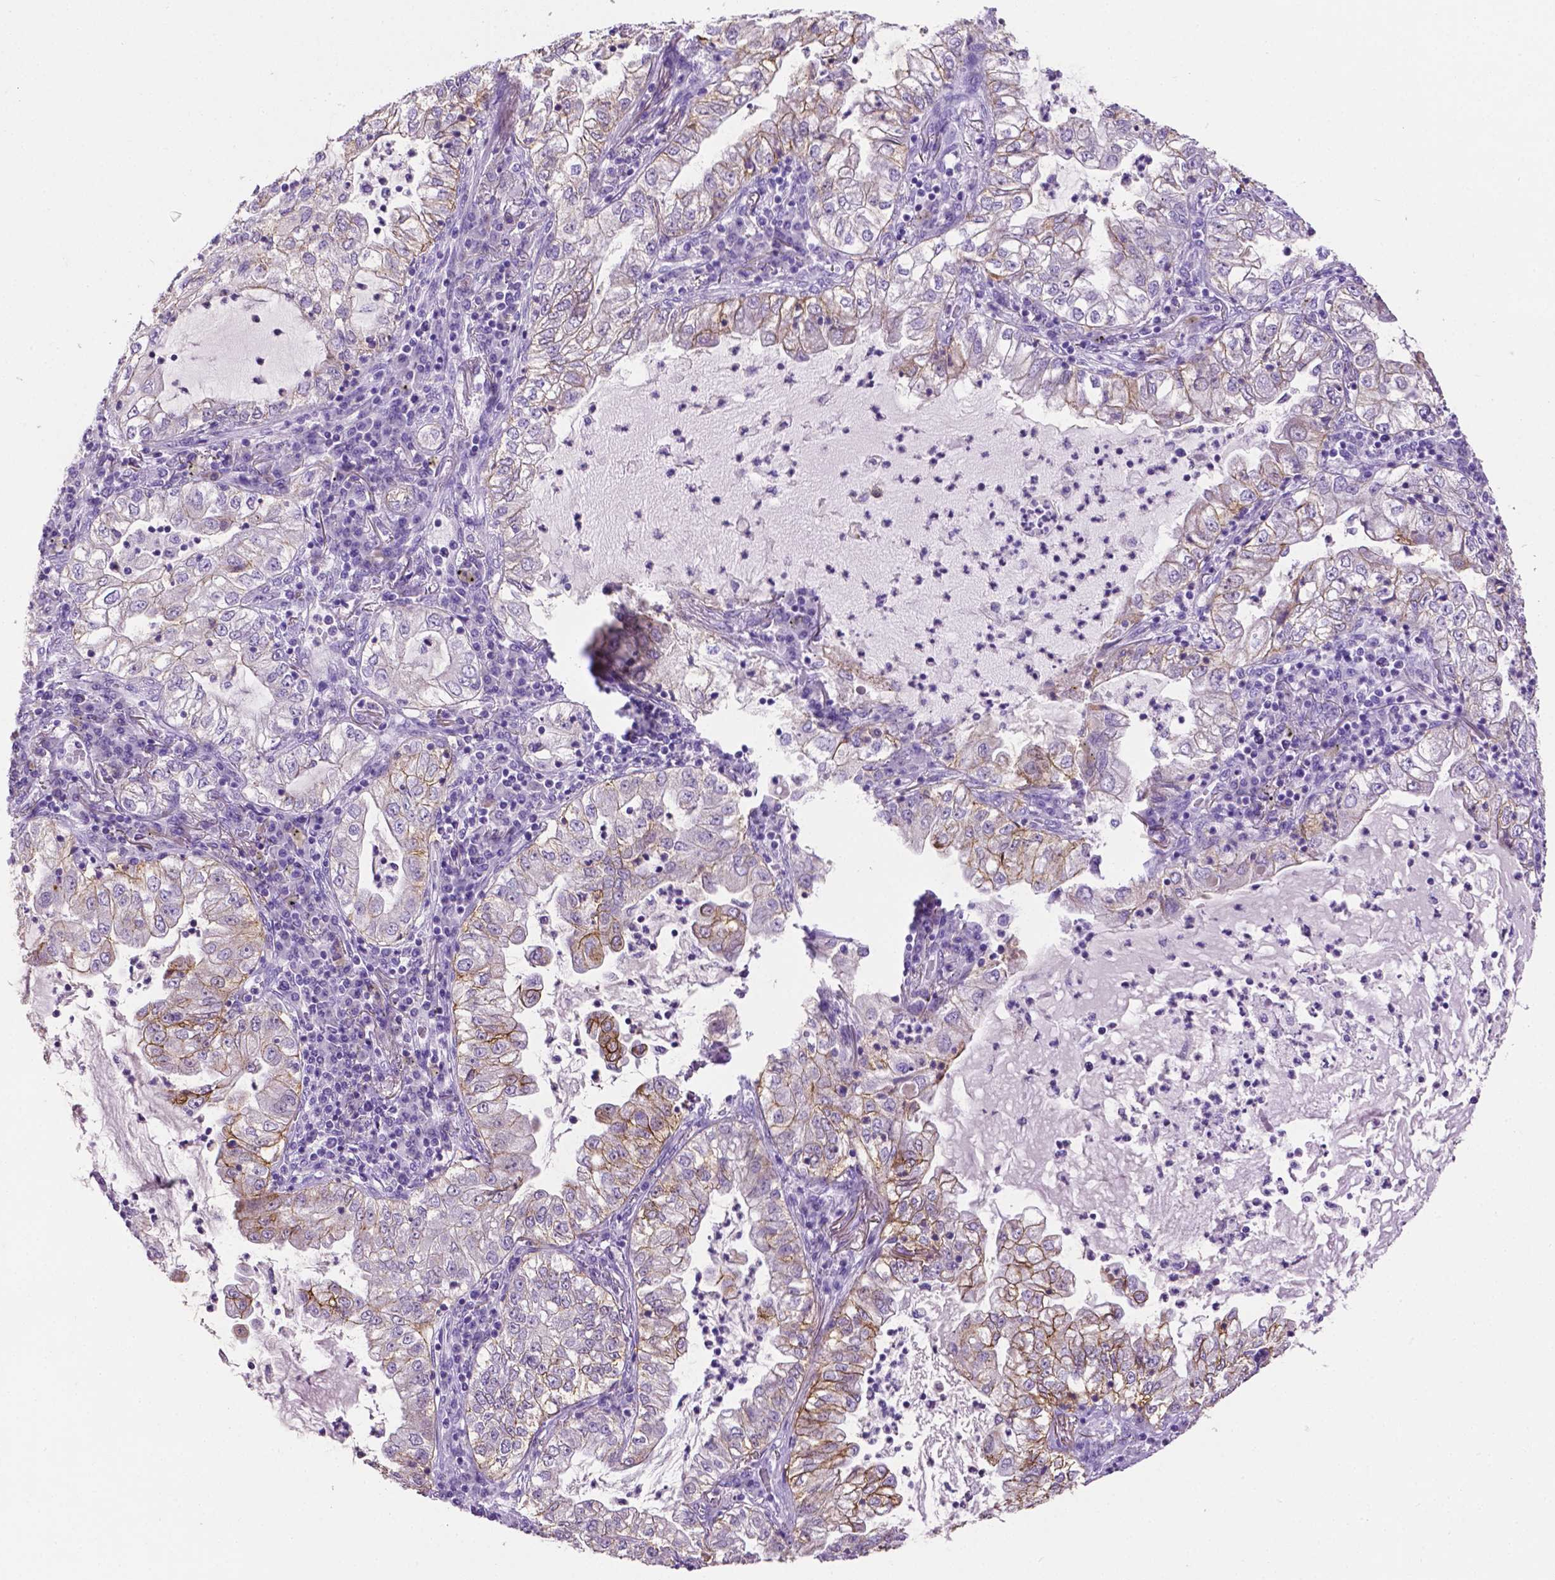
{"staining": {"intensity": "moderate", "quantity": "<25%", "location": "cytoplasmic/membranous"}, "tissue": "lung cancer", "cell_type": "Tumor cells", "image_type": "cancer", "snomed": [{"axis": "morphology", "description": "Adenocarcinoma, NOS"}, {"axis": "topography", "description": "Lung"}], "caption": "The micrograph exhibits immunohistochemical staining of lung cancer (adenocarcinoma). There is moderate cytoplasmic/membranous expression is appreciated in approximately <25% of tumor cells.", "gene": "TACSTD2", "patient": {"sex": "female", "age": 73}}